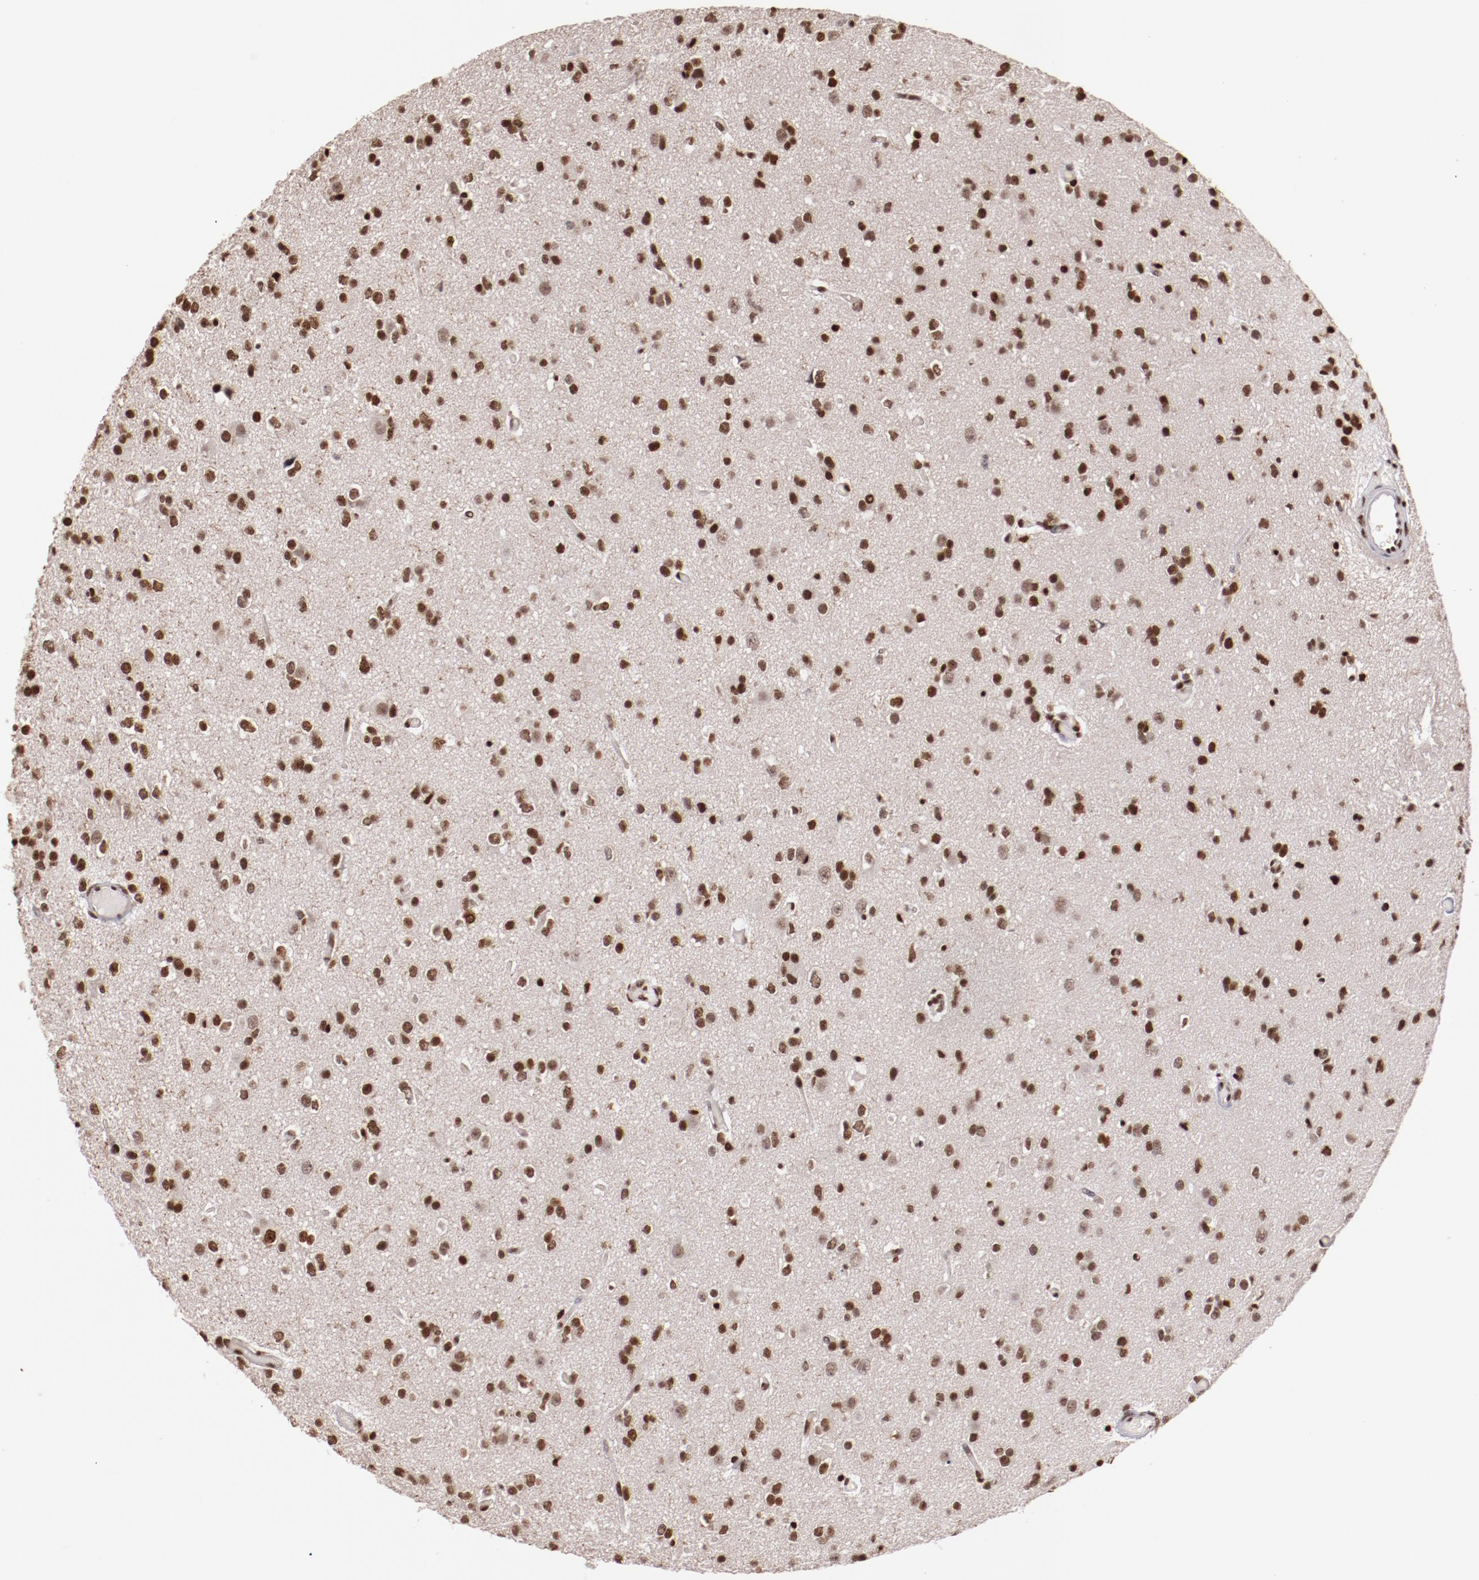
{"staining": {"intensity": "moderate", "quantity": ">75%", "location": "nuclear"}, "tissue": "glioma", "cell_type": "Tumor cells", "image_type": "cancer", "snomed": [{"axis": "morphology", "description": "Glioma, malignant, Low grade"}, {"axis": "topography", "description": "Brain"}], "caption": "IHC (DAB (3,3'-diaminobenzidine)) staining of human low-grade glioma (malignant) displays moderate nuclear protein expression in approximately >75% of tumor cells. (Stains: DAB in brown, nuclei in blue, Microscopy: brightfield microscopy at high magnification).", "gene": "STAG2", "patient": {"sex": "male", "age": 42}}